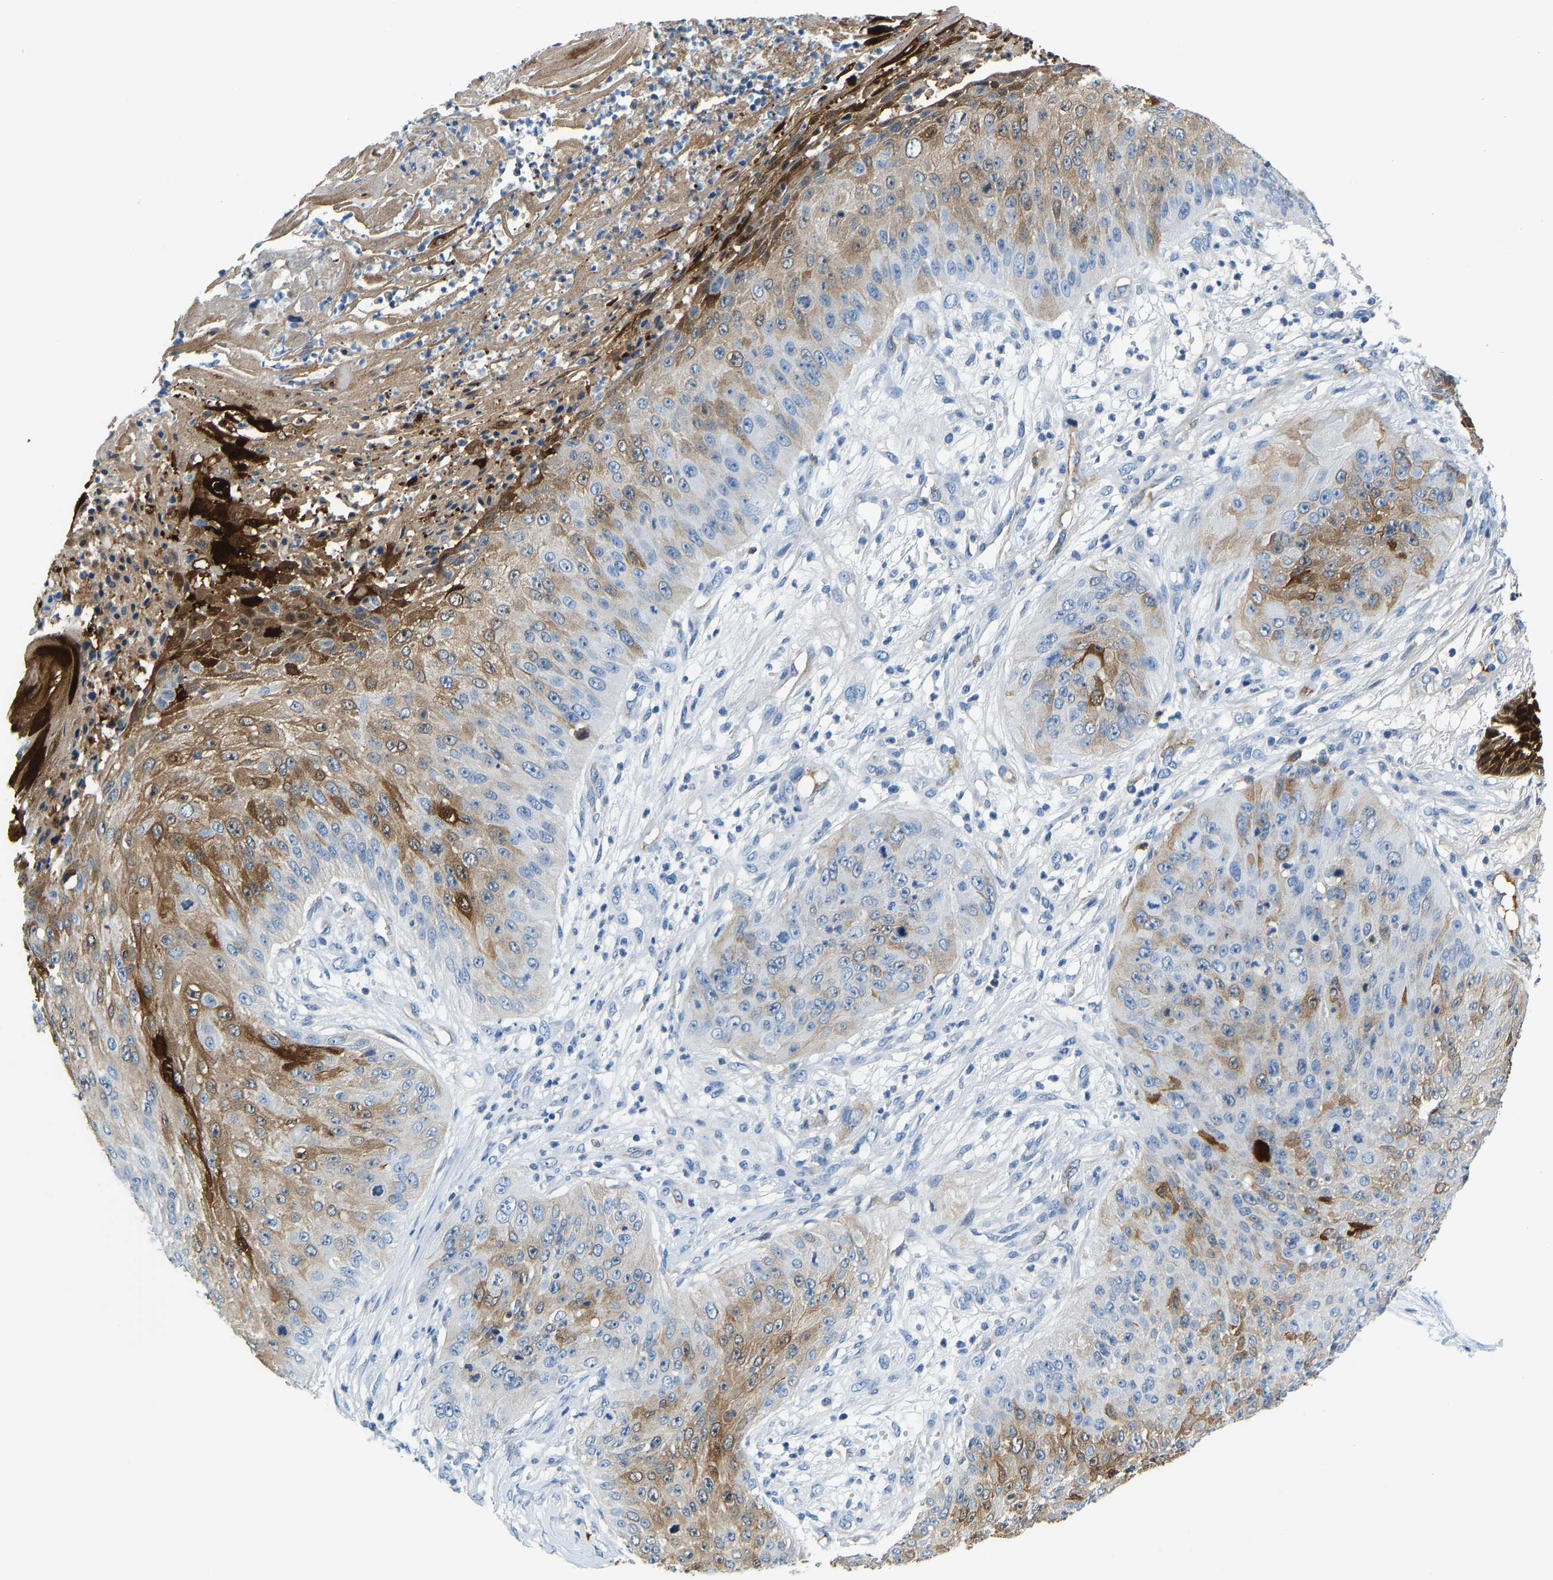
{"staining": {"intensity": "strong", "quantity": "25%-75%", "location": "cytoplasmic/membranous"}, "tissue": "skin cancer", "cell_type": "Tumor cells", "image_type": "cancer", "snomed": [{"axis": "morphology", "description": "Squamous cell carcinoma, NOS"}, {"axis": "topography", "description": "Skin"}], "caption": "Tumor cells display high levels of strong cytoplasmic/membranous expression in about 25%-75% of cells in skin squamous cell carcinoma.", "gene": "SERPINB3", "patient": {"sex": "female", "age": 80}}